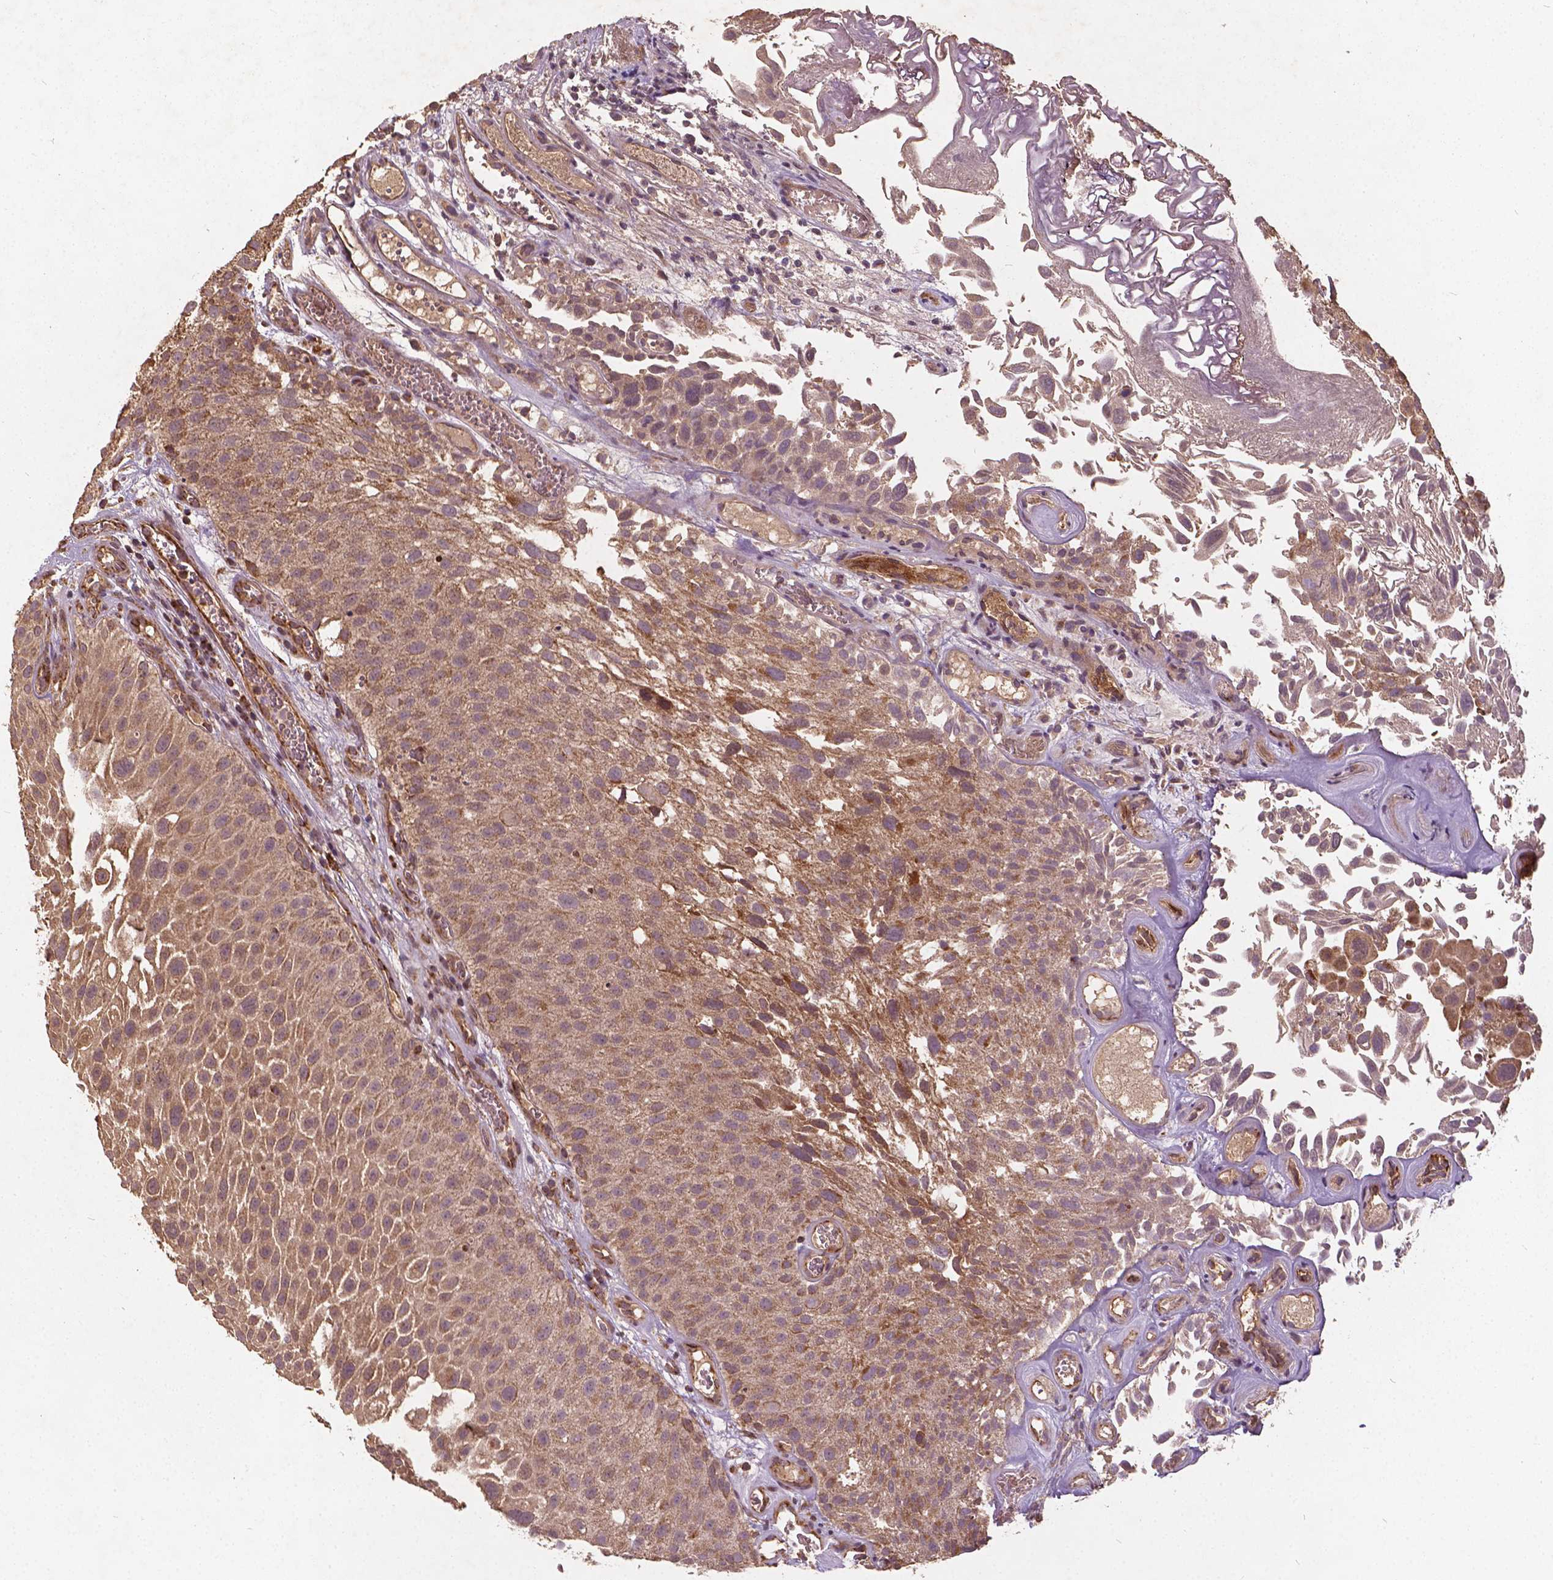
{"staining": {"intensity": "moderate", "quantity": ">75%", "location": "cytoplasmic/membranous"}, "tissue": "urothelial cancer", "cell_type": "Tumor cells", "image_type": "cancer", "snomed": [{"axis": "morphology", "description": "Urothelial carcinoma, Low grade"}, {"axis": "topography", "description": "Urinary bladder"}], "caption": "This is an image of immunohistochemistry staining of low-grade urothelial carcinoma, which shows moderate expression in the cytoplasmic/membranous of tumor cells.", "gene": "UBXN2A", "patient": {"sex": "male", "age": 72}}